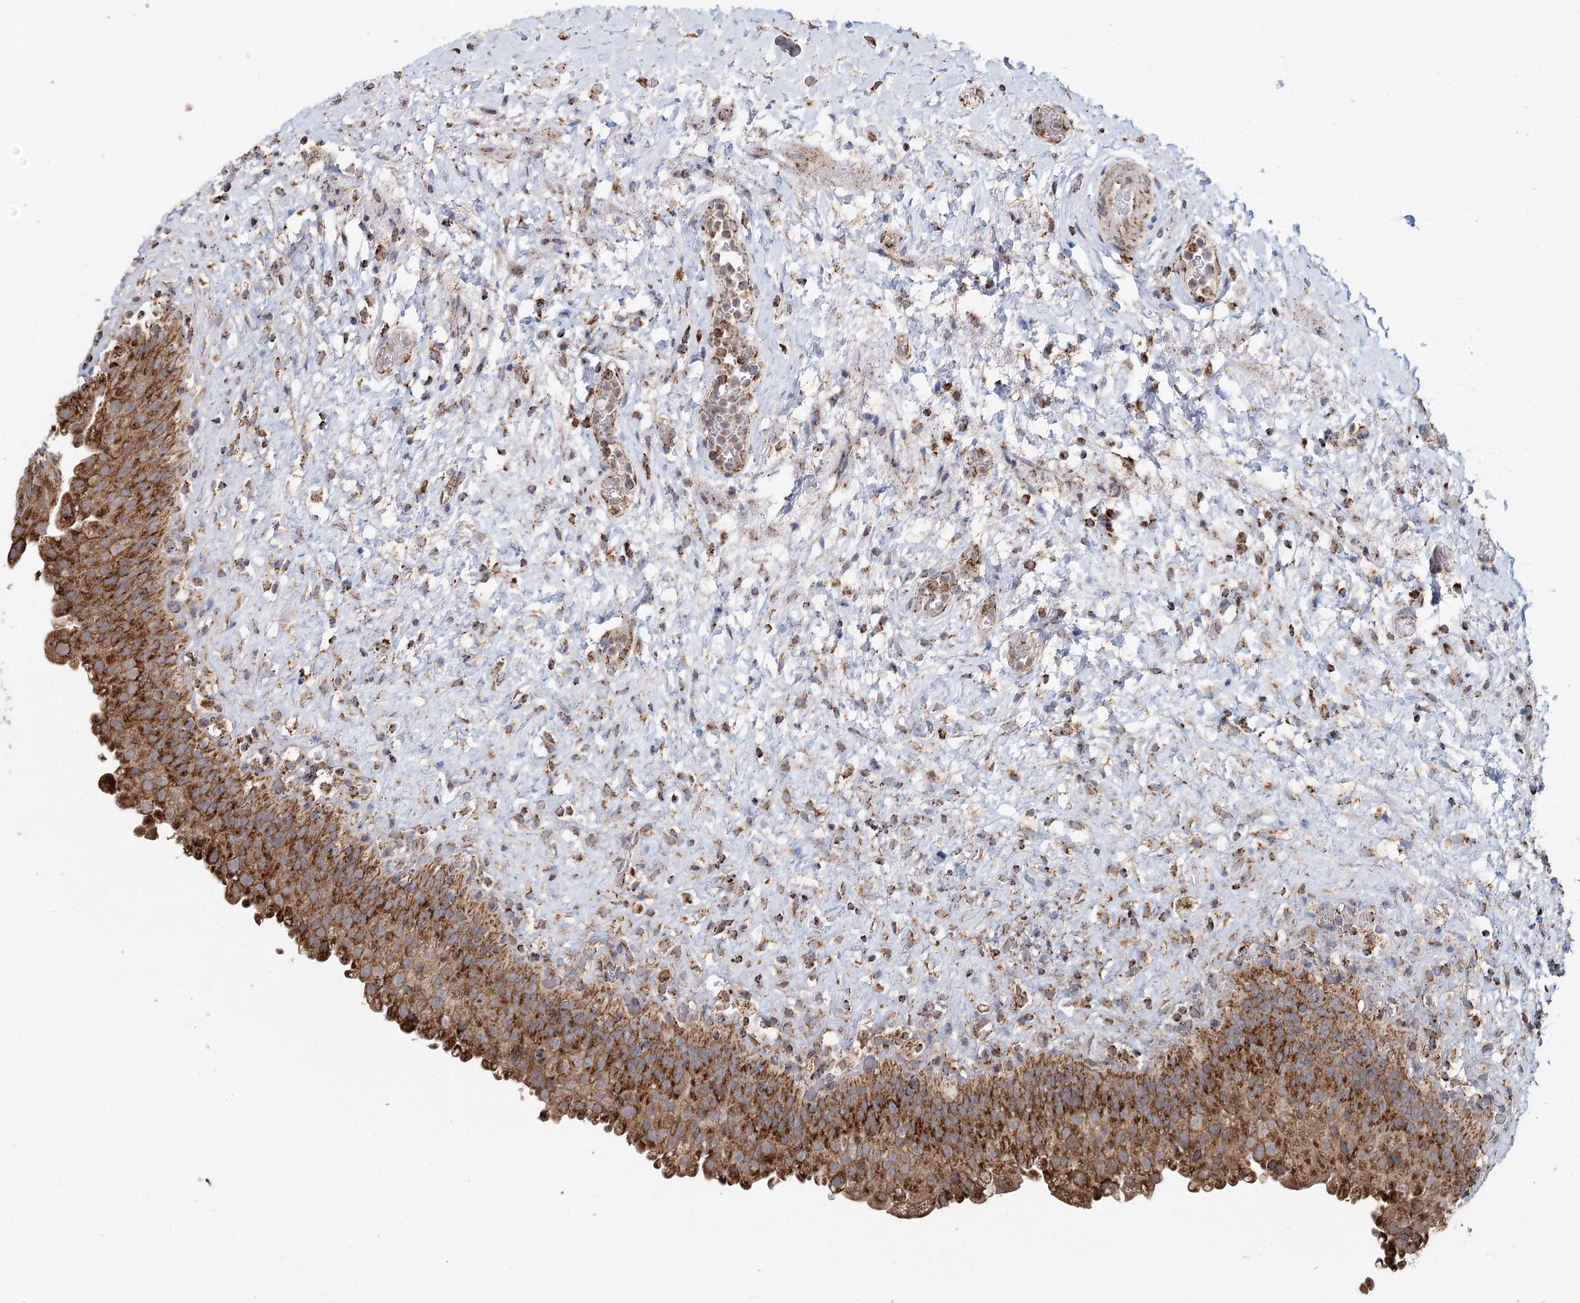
{"staining": {"intensity": "moderate", "quantity": ">75%", "location": "cytoplasmic/membranous"}, "tissue": "urinary bladder", "cell_type": "Urothelial cells", "image_type": "normal", "snomed": [{"axis": "morphology", "description": "Normal tissue, NOS"}, {"axis": "topography", "description": "Urinary bladder"}], "caption": "Immunohistochemistry (IHC) staining of benign urinary bladder, which reveals medium levels of moderate cytoplasmic/membranous expression in approximately >75% of urothelial cells indicating moderate cytoplasmic/membranous protein staining. The staining was performed using DAB (3,3'-diaminobenzidine) (brown) for protein detection and nuclei were counterstained in hematoxylin (blue).", "gene": "APH1A", "patient": {"sex": "female", "age": 27}}